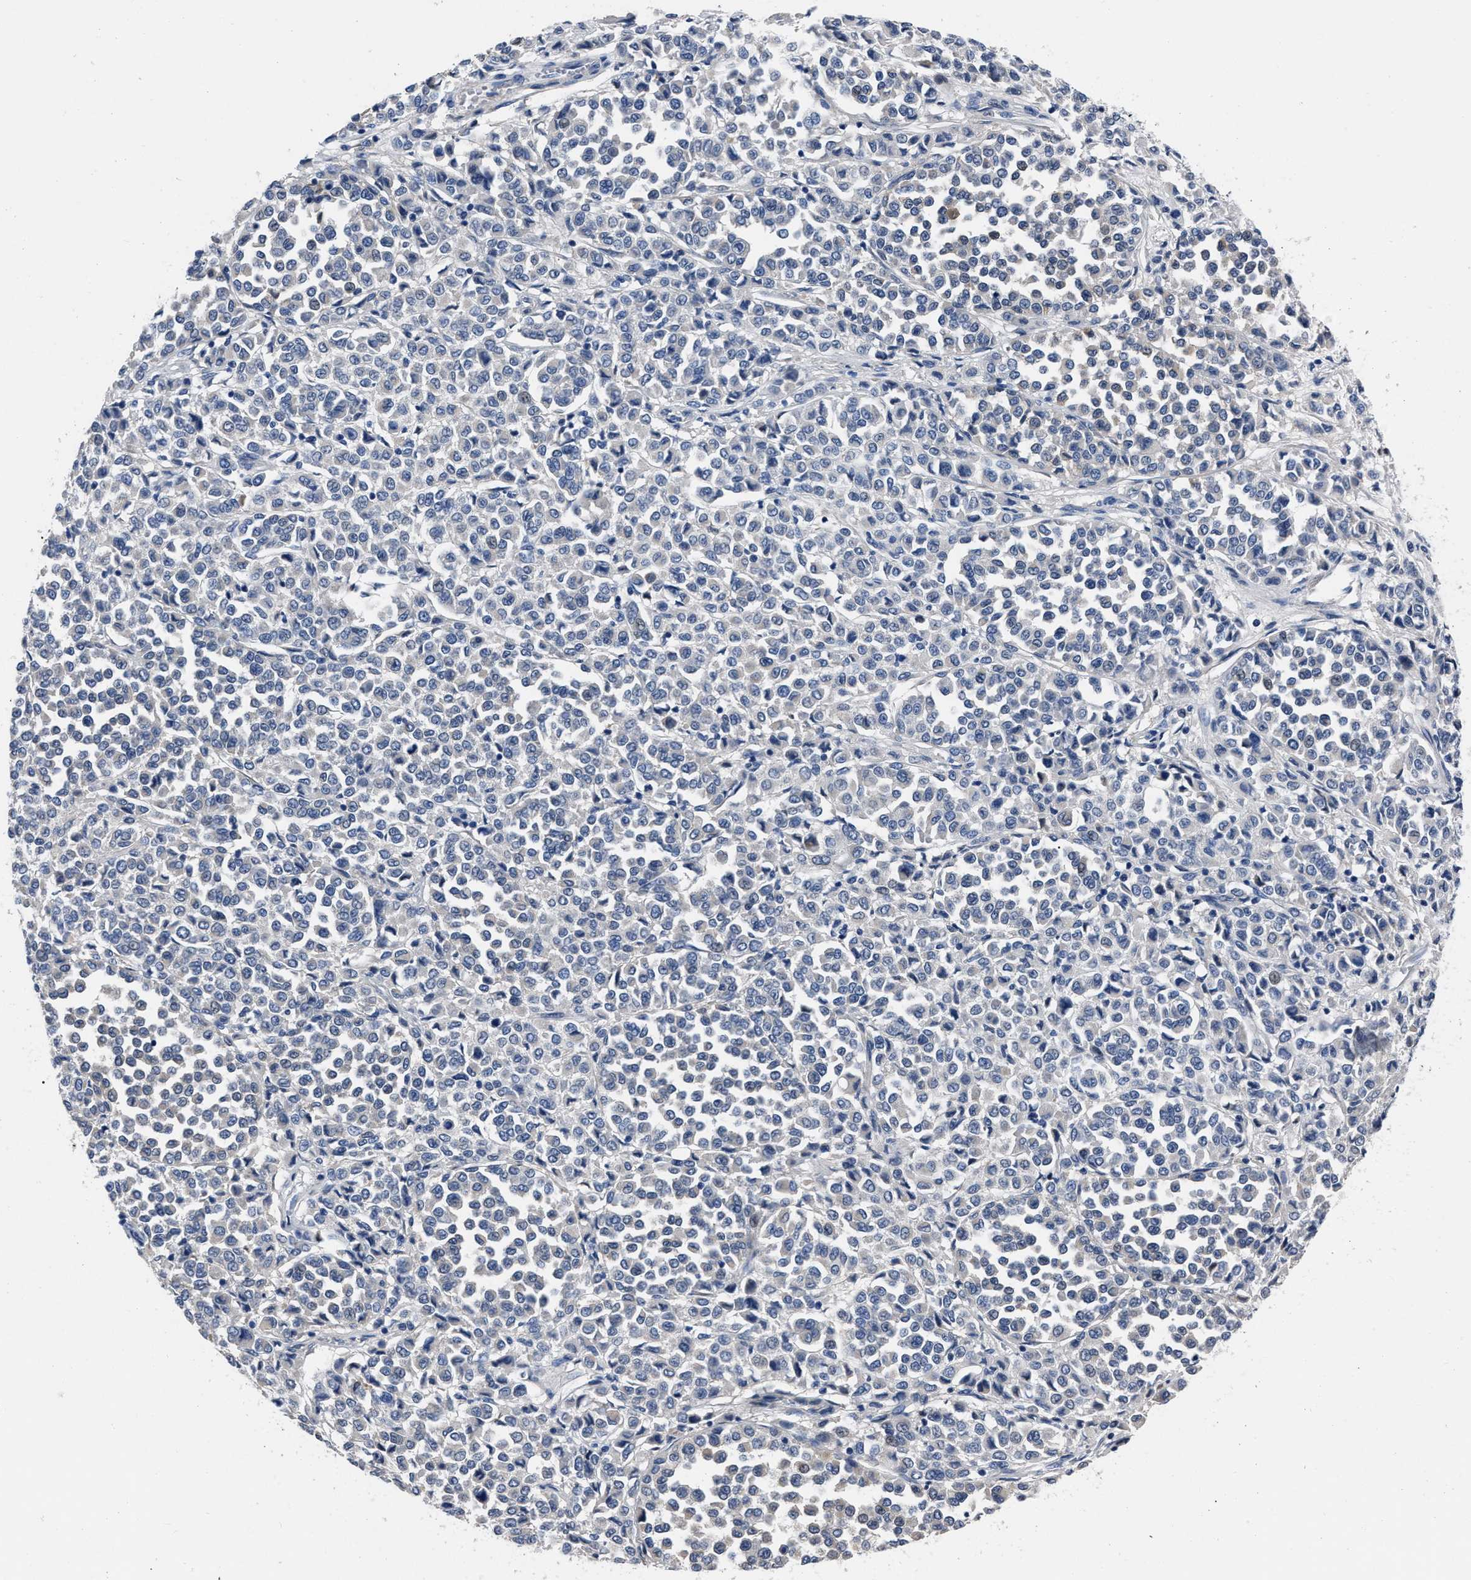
{"staining": {"intensity": "weak", "quantity": "<25%", "location": "nuclear"}, "tissue": "melanoma", "cell_type": "Tumor cells", "image_type": "cancer", "snomed": [{"axis": "morphology", "description": "Malignant melanoma, Metastatic site"}, {"axis": "topography", "description": "Pancreas"}], "caption": "Tumor cells show no significant staining in malignant melanoma (metastatic site).", "gene": "MOV10L1", "patient": {"sex": "female", "age": 30}}